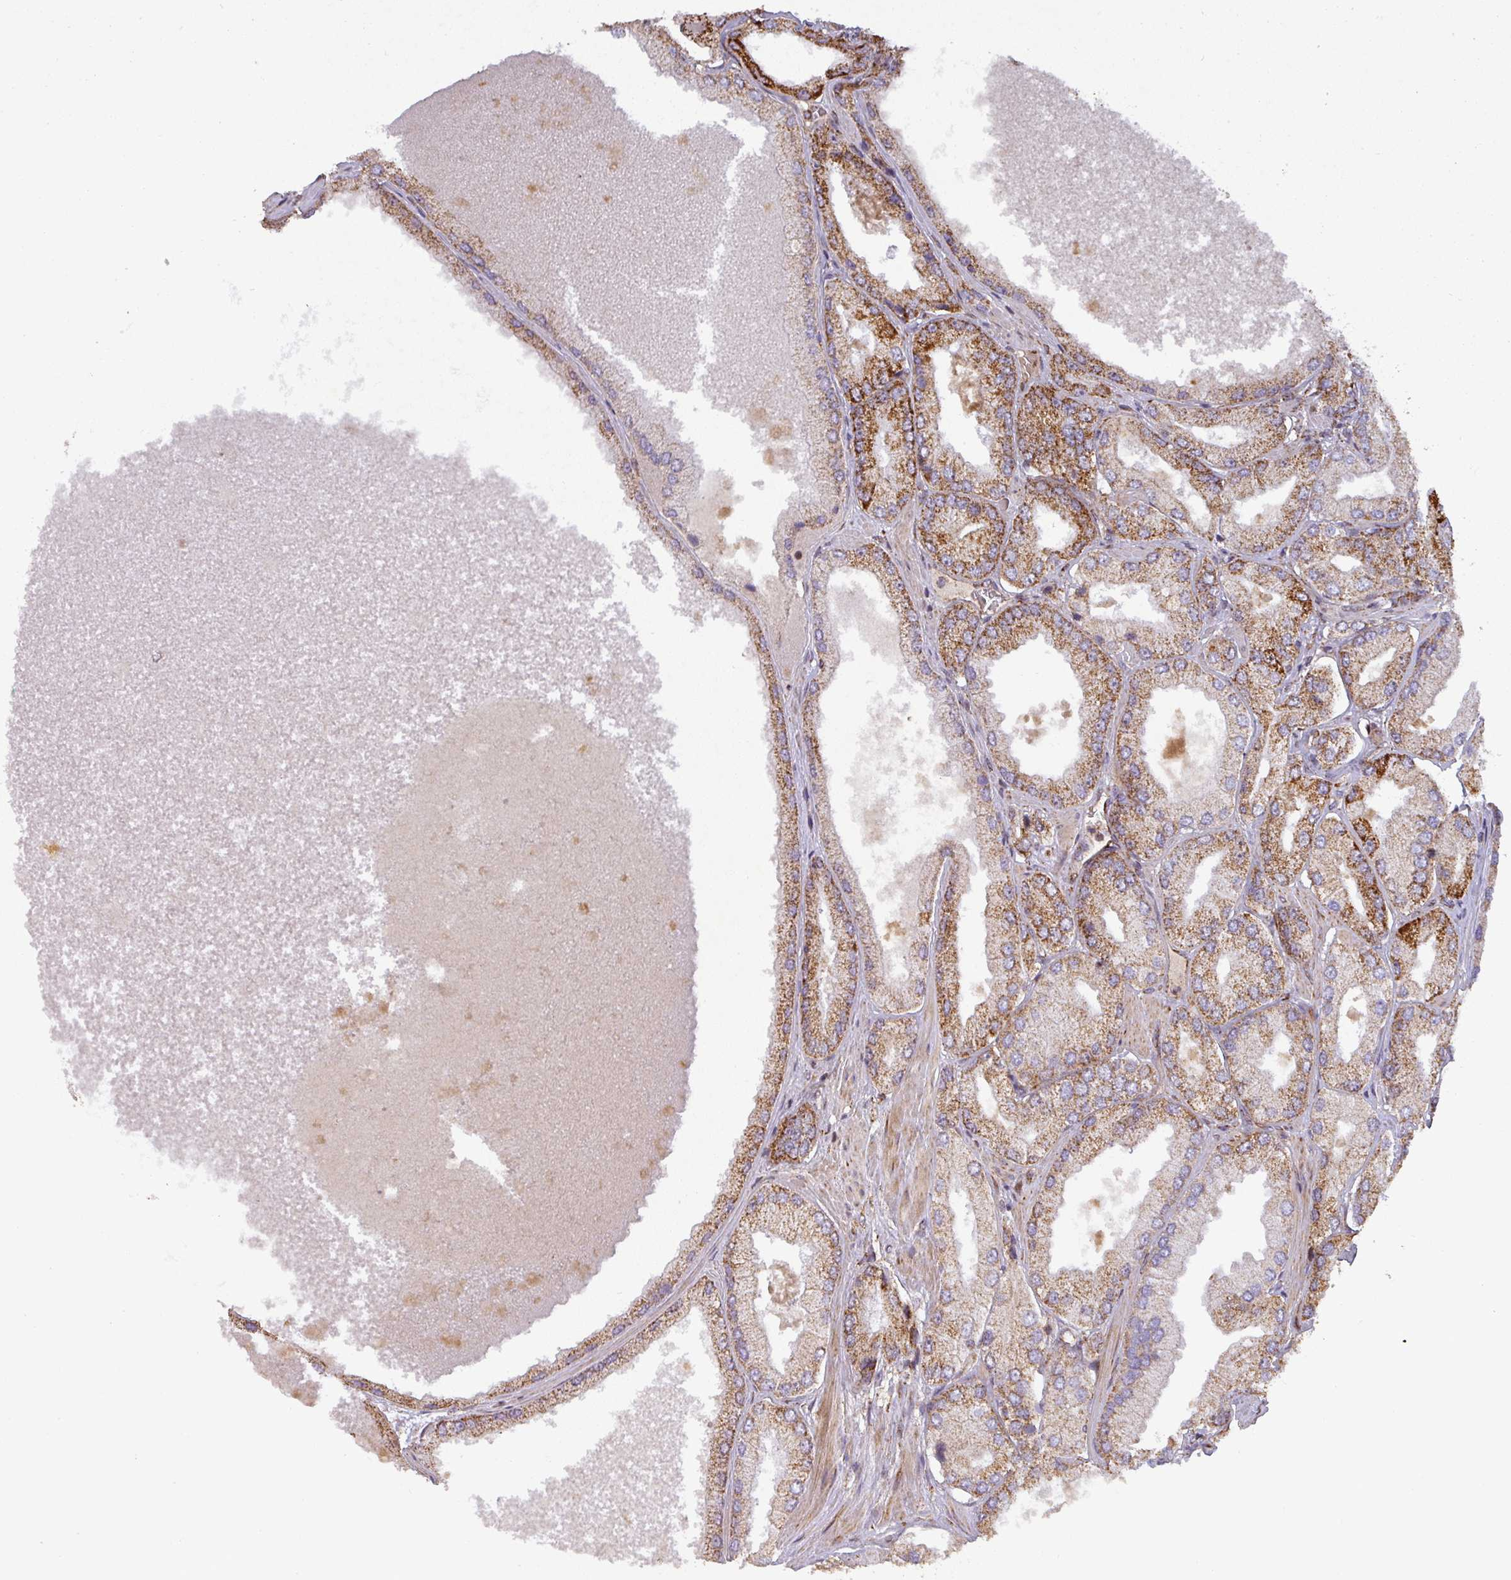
{"staining": {"intensity": "moderate", "quantity": ">75%", "location": "cytoplasmic/membranous"}, "tissue": "prostate cancer", "cell_type": "Tumor cells", "image_type": "cancer", "snomed": [{"axis": "morphology", "description": "Adenocarcinoma, Low grade"}, {"axis": "topography", "description": "Prostate"}], "caption": "IHC photomicrograph of neoplastic tissue: prostate cancer (adenocarcinoma (low-grade)) stained using immunohistochemistry (IHC) shows medium levels of moderate protein expression localized specifically in the cytoplasmic/membranous of tumor cells, appearing as a cytoplasmic/membranous brown color.", "gene": "GPD2", "patient": {"sex": "male", "age": 42}}